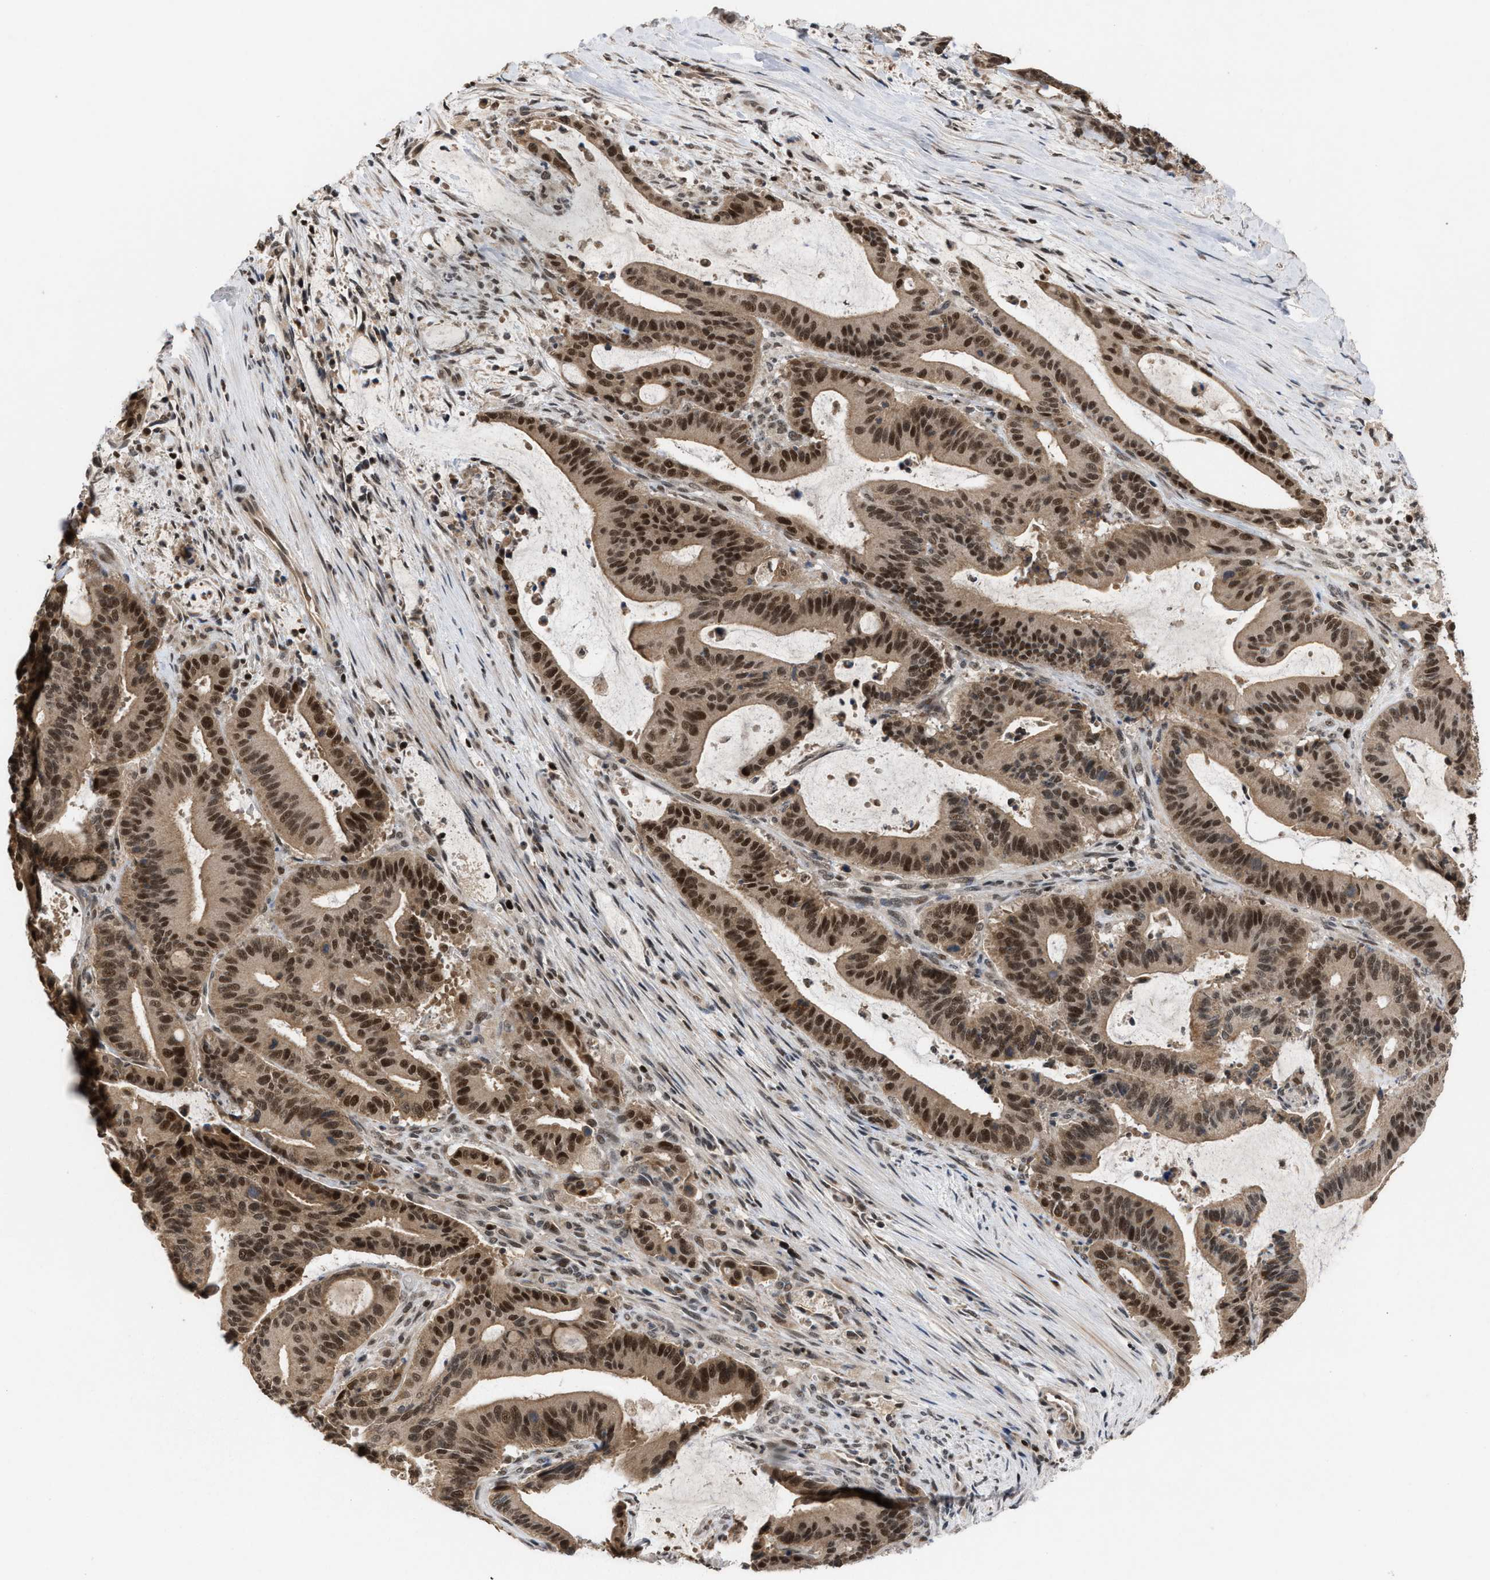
{"staining": {"intensity": "moderate", "quantity": ">75%", "location": "cytoplasmic/membranous,nuclear"}, "tissue": "liver cancer", "cell_type": "Tumor cells", "image_type": "cancer", "snomed": [{"axis": "morphology", "description": "Normal tissue, NOS"}, {"axis": "morphology", "description": "Cholangiocarcinoma"}, {"axis": "topography", "description": "Liver"}, {"axis": "topography", "description": "Peripheral nerve tissue"}], "caption": "Immunohistochemical staining of liver cancer displays medium levels of moderate cytoplasmic/membranous and nuclear staining in about >75% of tumor cells.", "gene": "C9orf78", "patient": {"sex": "female", "age": 73}}